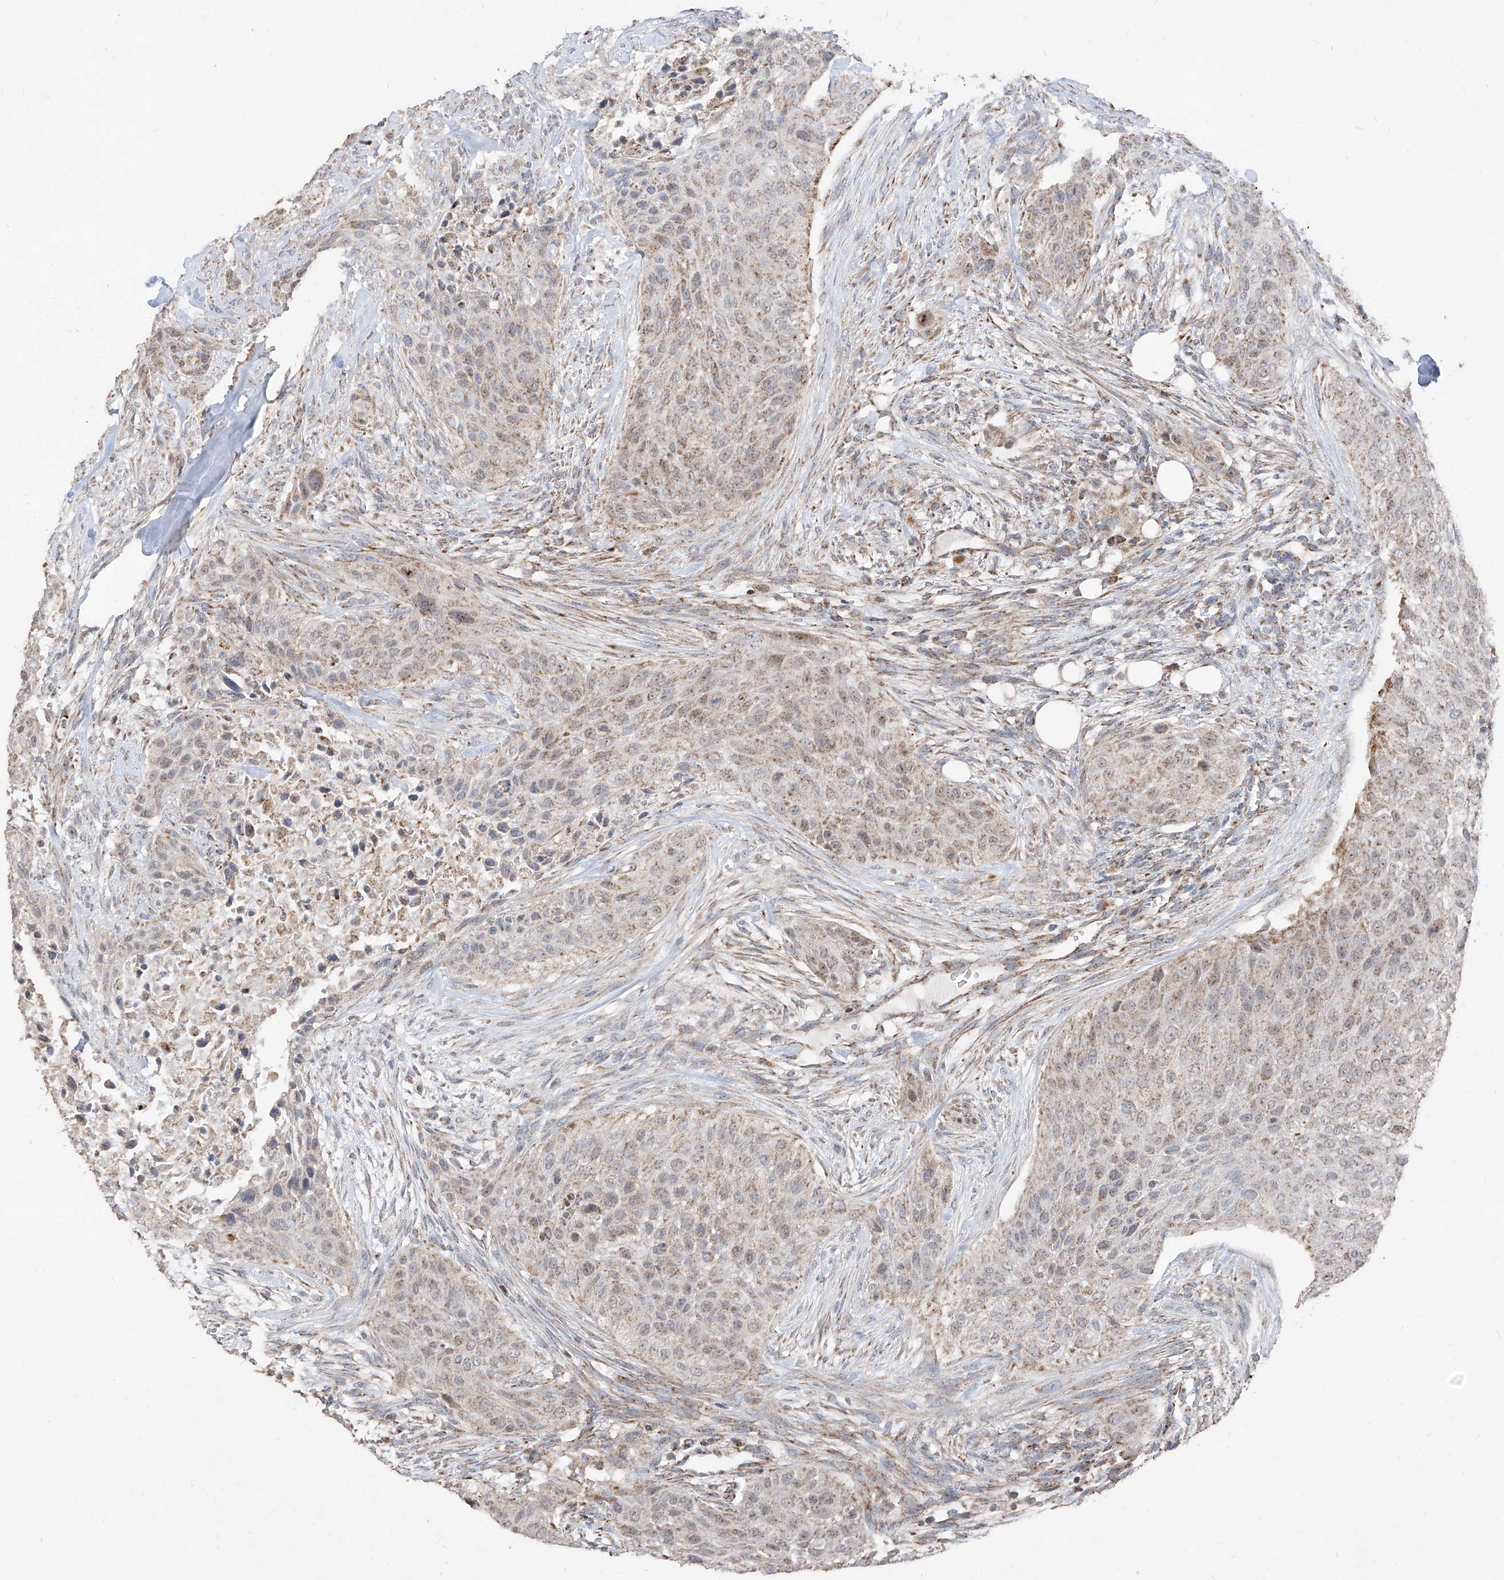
{"staining": {"intensity": "weak", "quantity": ">75%", "location": "cytoplasmic/membranous"}, "tissue": "urothelial cancer", "cell_type": "Tumor cells", "image_type": "cancer", "snomed": [{"axis": "morphology", "description": "Urothelial carcinoma, High grade"}, {"axis": "topography", "description": "Urinary bladder"}], "caption": "This is a micrograph of IHC staining of high-grade urothelial carcinoma, which shows weak expression in the cytoplasmic/membranous of tumor cells.", "gene": "NDUFB3", "patient": {"sex": "male", "age": 35}}